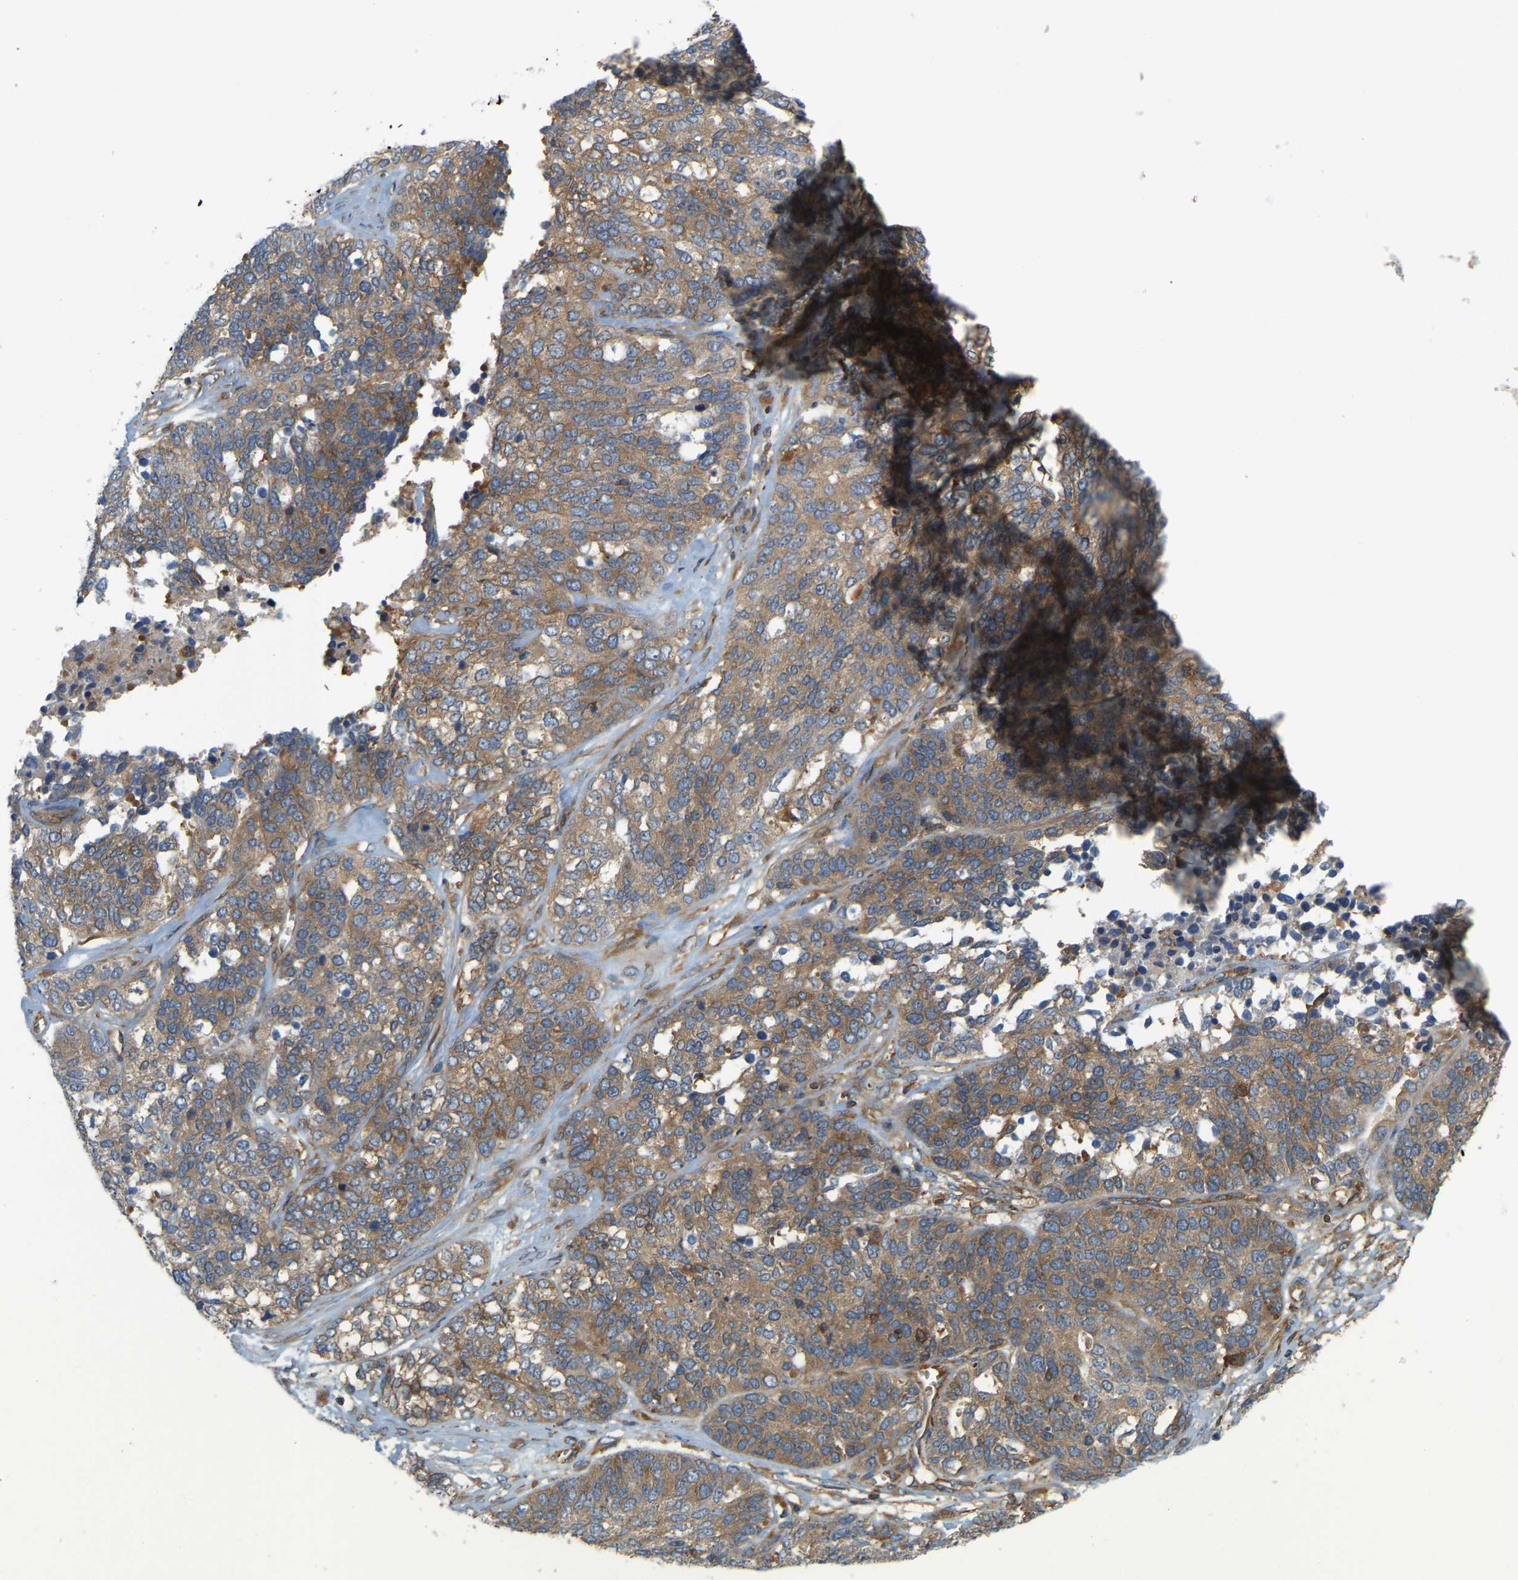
{"staining": {"intensity": "moderate", "quantity": ">75%", "location": "cytoplasmic/membranous"}, "tissue": "ovarian cancer", "cell_type": "Tumor cells", "image_type": "cancer", "snomed": [{"axis": "morphology", "description": "Cystadenocarcinoma, serous, NOS"}, {"axis": "topography", "description": "Ovary"}], "caption": "This histopathology image demonstrates immunohistochemistry staining of ovarian serous cystadenocarcinoma, with medium moderate cytoplasmic/membranous expression in approximately >75% of tumor cells.", "gene": "AKAP13", "patient": {"sex": "female", "age": 44}}